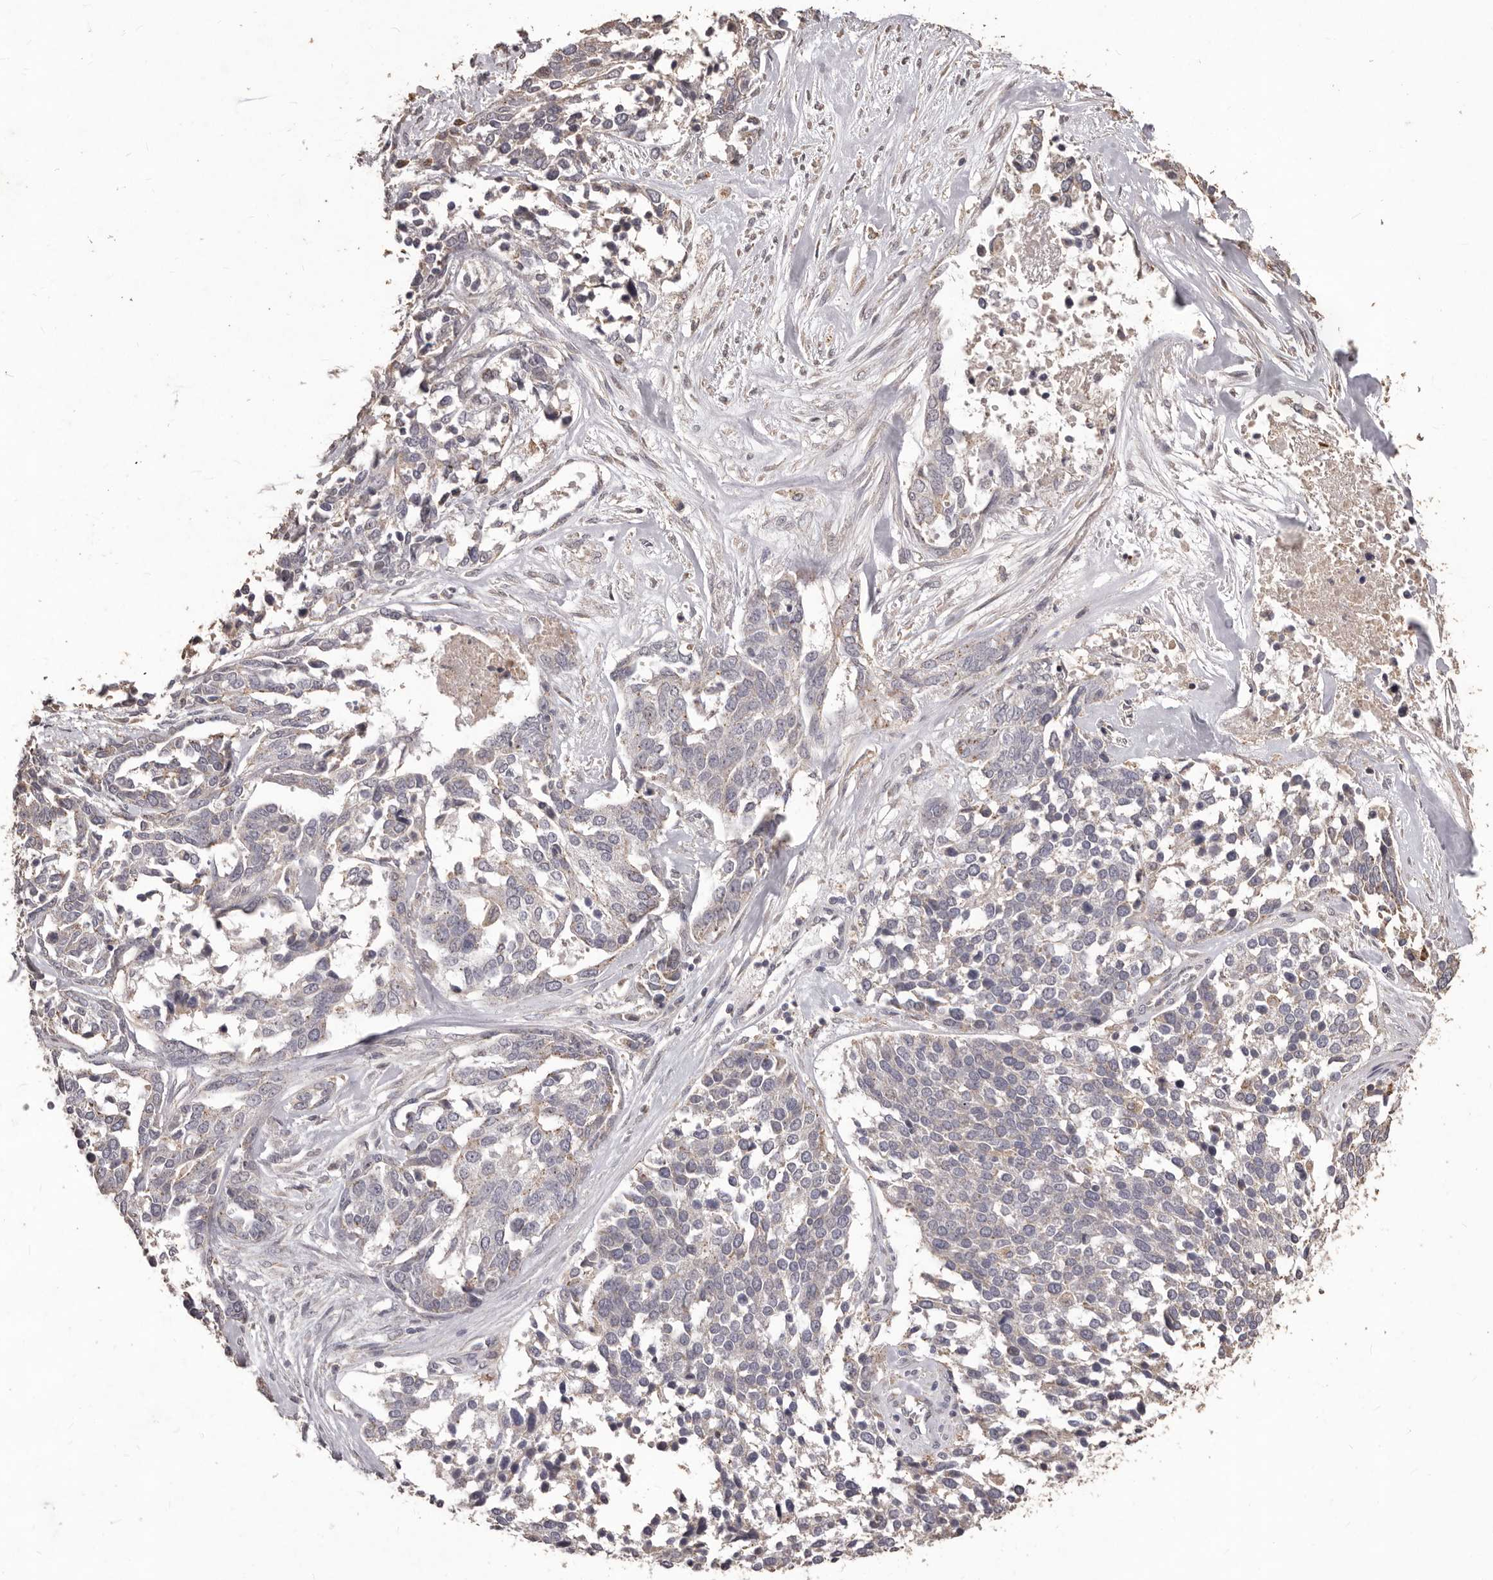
{"staining": {"intensity": "negative", "quantity": "none", "location": "none"}, "tissue": "ovarian cancer", "cell_type": "Tumor cells", "image_type": "cancer", "snomed": [{"axis": "morphology", "description": "Cystadenocarcinoma, serous, NOS"}, {"axis": "topography", "description": "Ovary"}], "caption": "Human serous cystadenocarcinoma (ovarian) stained for a protein using IHC exhibits no staining in tumor cells.", "gene": "PRSS27", "patient": {"sex": "female", "age": 44}}